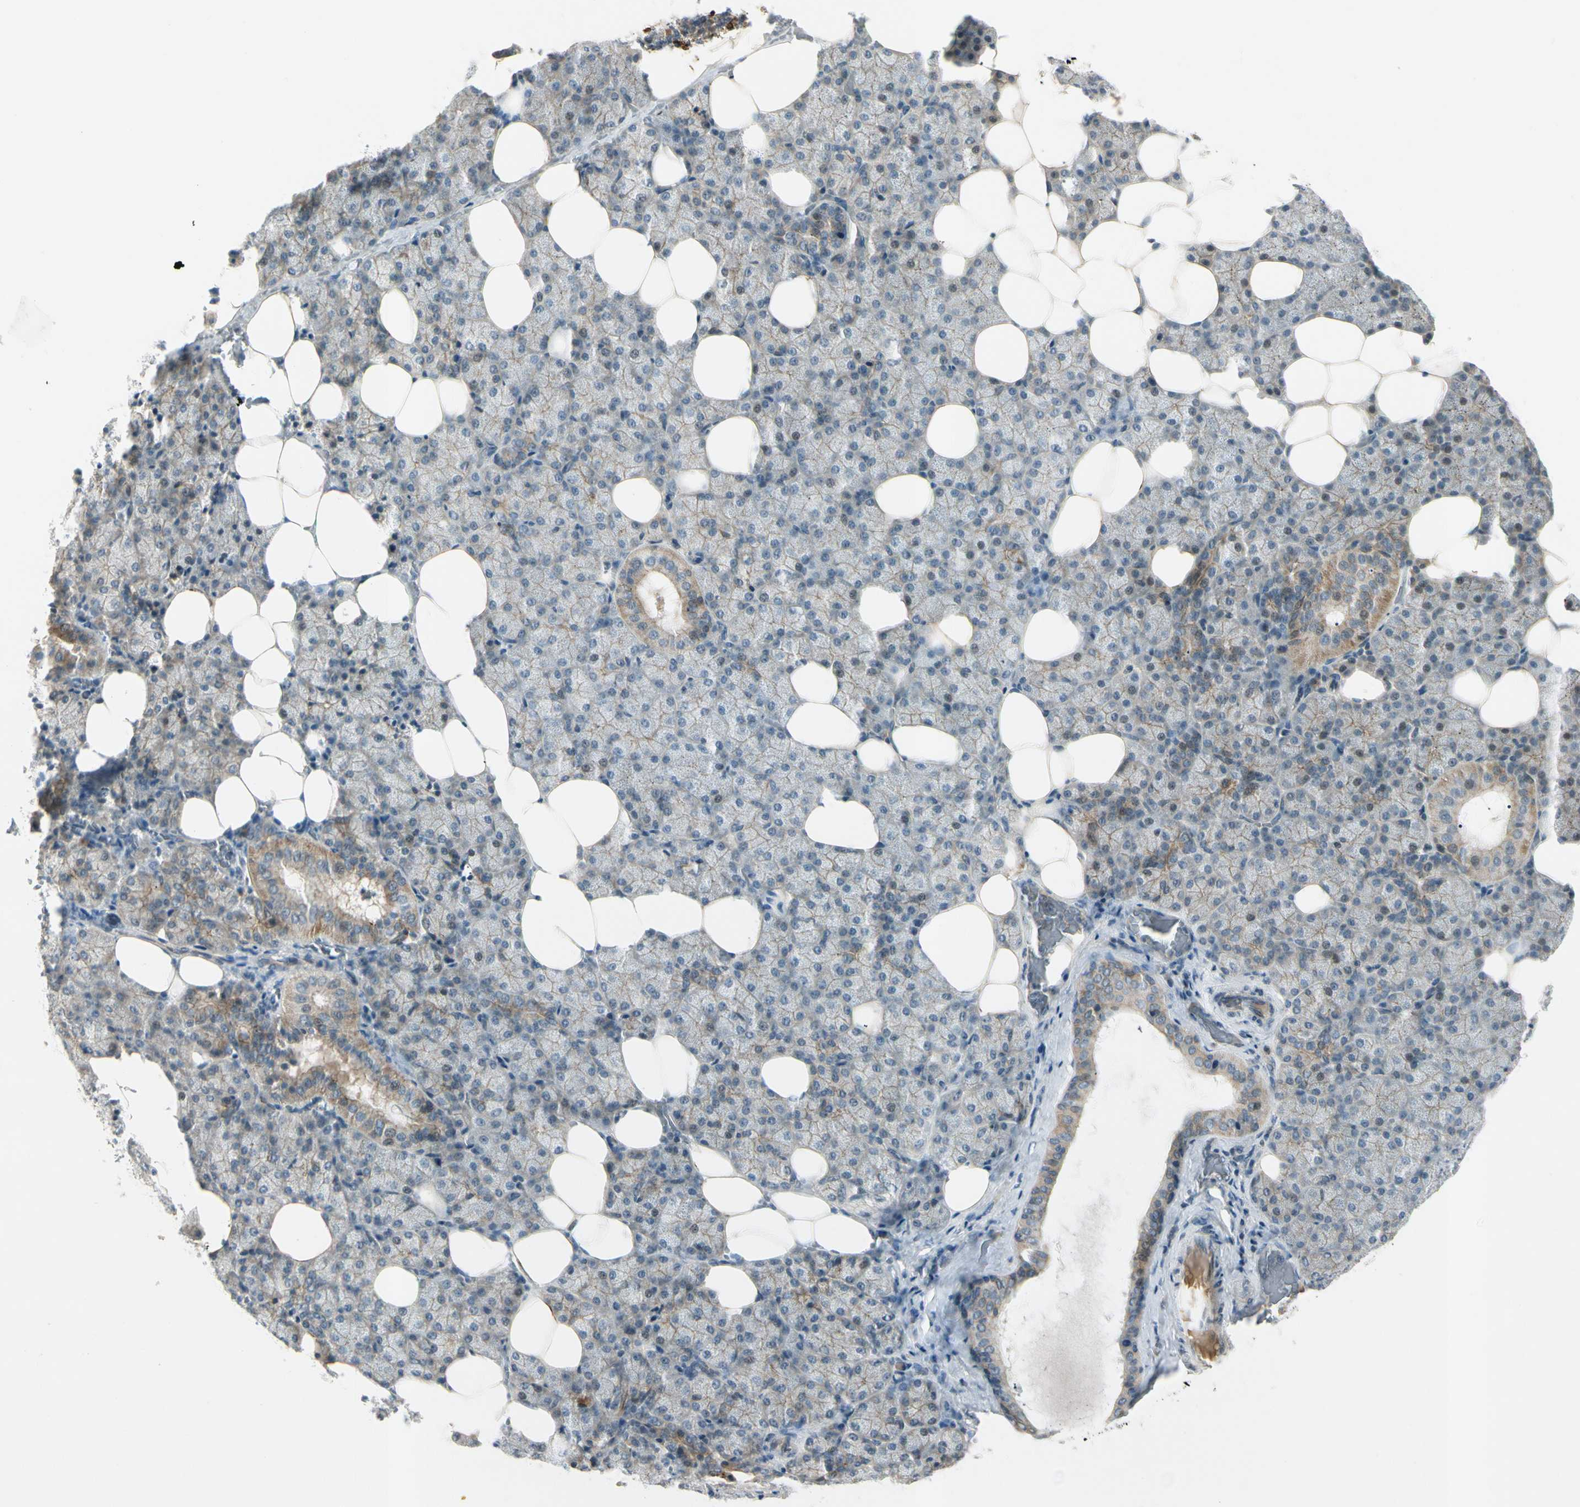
{"staining": {"intensity": "moderate", "quantity": "<25%", "location": "cytoplasmic/membranous"}, "tissue": "salivary gland", "cell_type": "Glandular cells", "image_type": "normal", "snomed": [{"axis": "morphology", "description": "Normal tissue, NOS"}, {"axis": "topography", "description": "Lymph node"}, {"axis": "topography", "description": "Salivary gland"}], "caption": "Immunohistochemical staining of benign salivary gland reveals moderate cytoplasmic/membranous protein positivity in approximately <25% of glandular cells. Nuclei are stained in blue.", "gene": "ICAM5", "patient": {"sex": "male", "age": 8}}